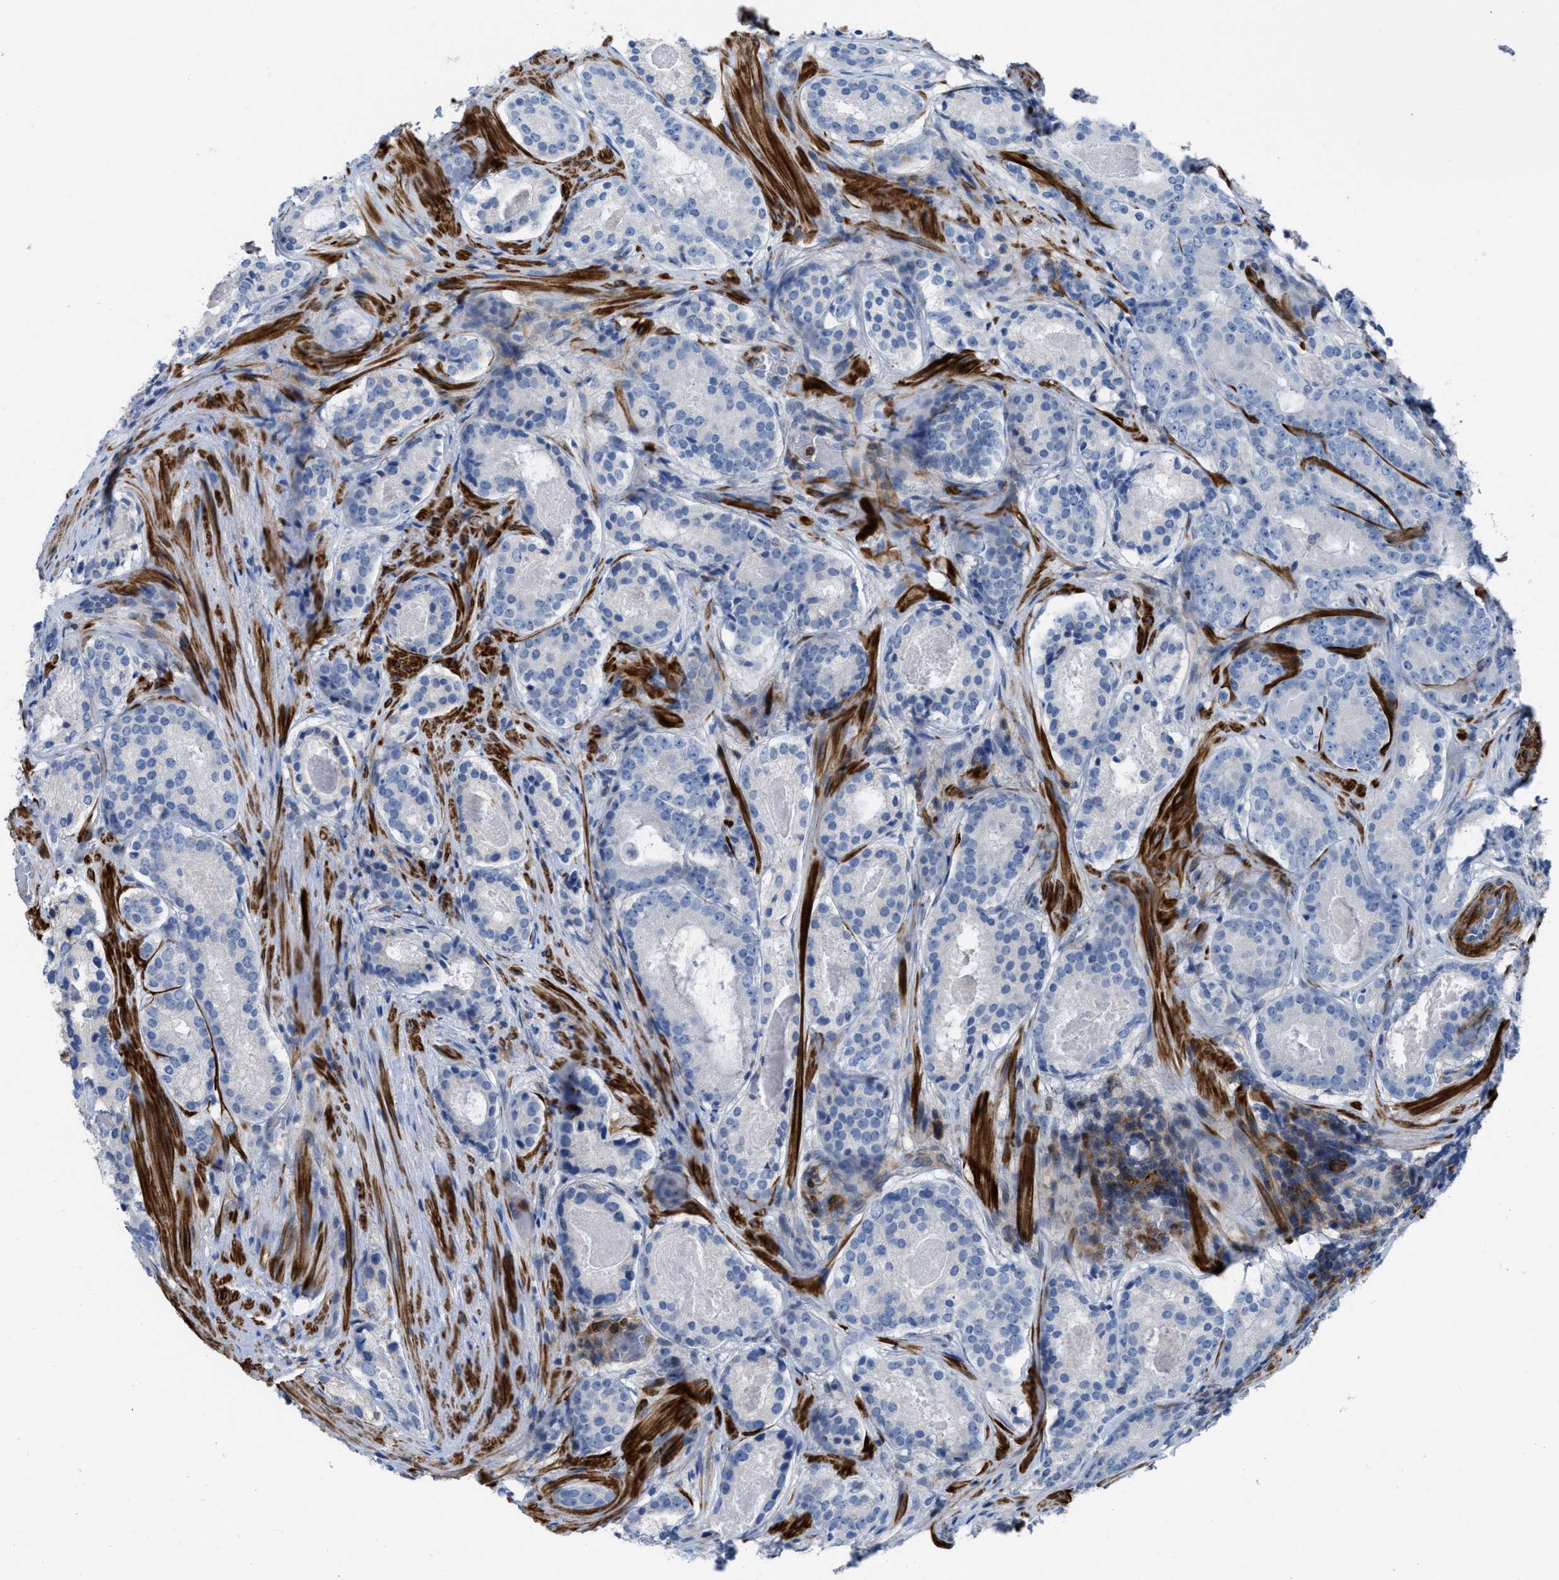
{"staining": {"intensity": "negative", "quantity": "none", "location": "none"}, "tissue": "prostate cancer", "cell_type": "Tumor cells", "image_type": "cancer", "snomed": [{"axis": "morphology", "description": "Adenocarcinoma, Low grade"}, {"axis": "topography", "description": "Prostate"}], "caption": "Photomicrograph shows no protein expression in tumor cells of prostate low-grade adenocarcinoma tissue. (Stains: DAB immunohistochemistry with hematoxylin counter stain, Microscopy: brightfield microscopy at high magnification).", "gene": "PRMT2", "patient": {"sex": "male", "age": 69}}